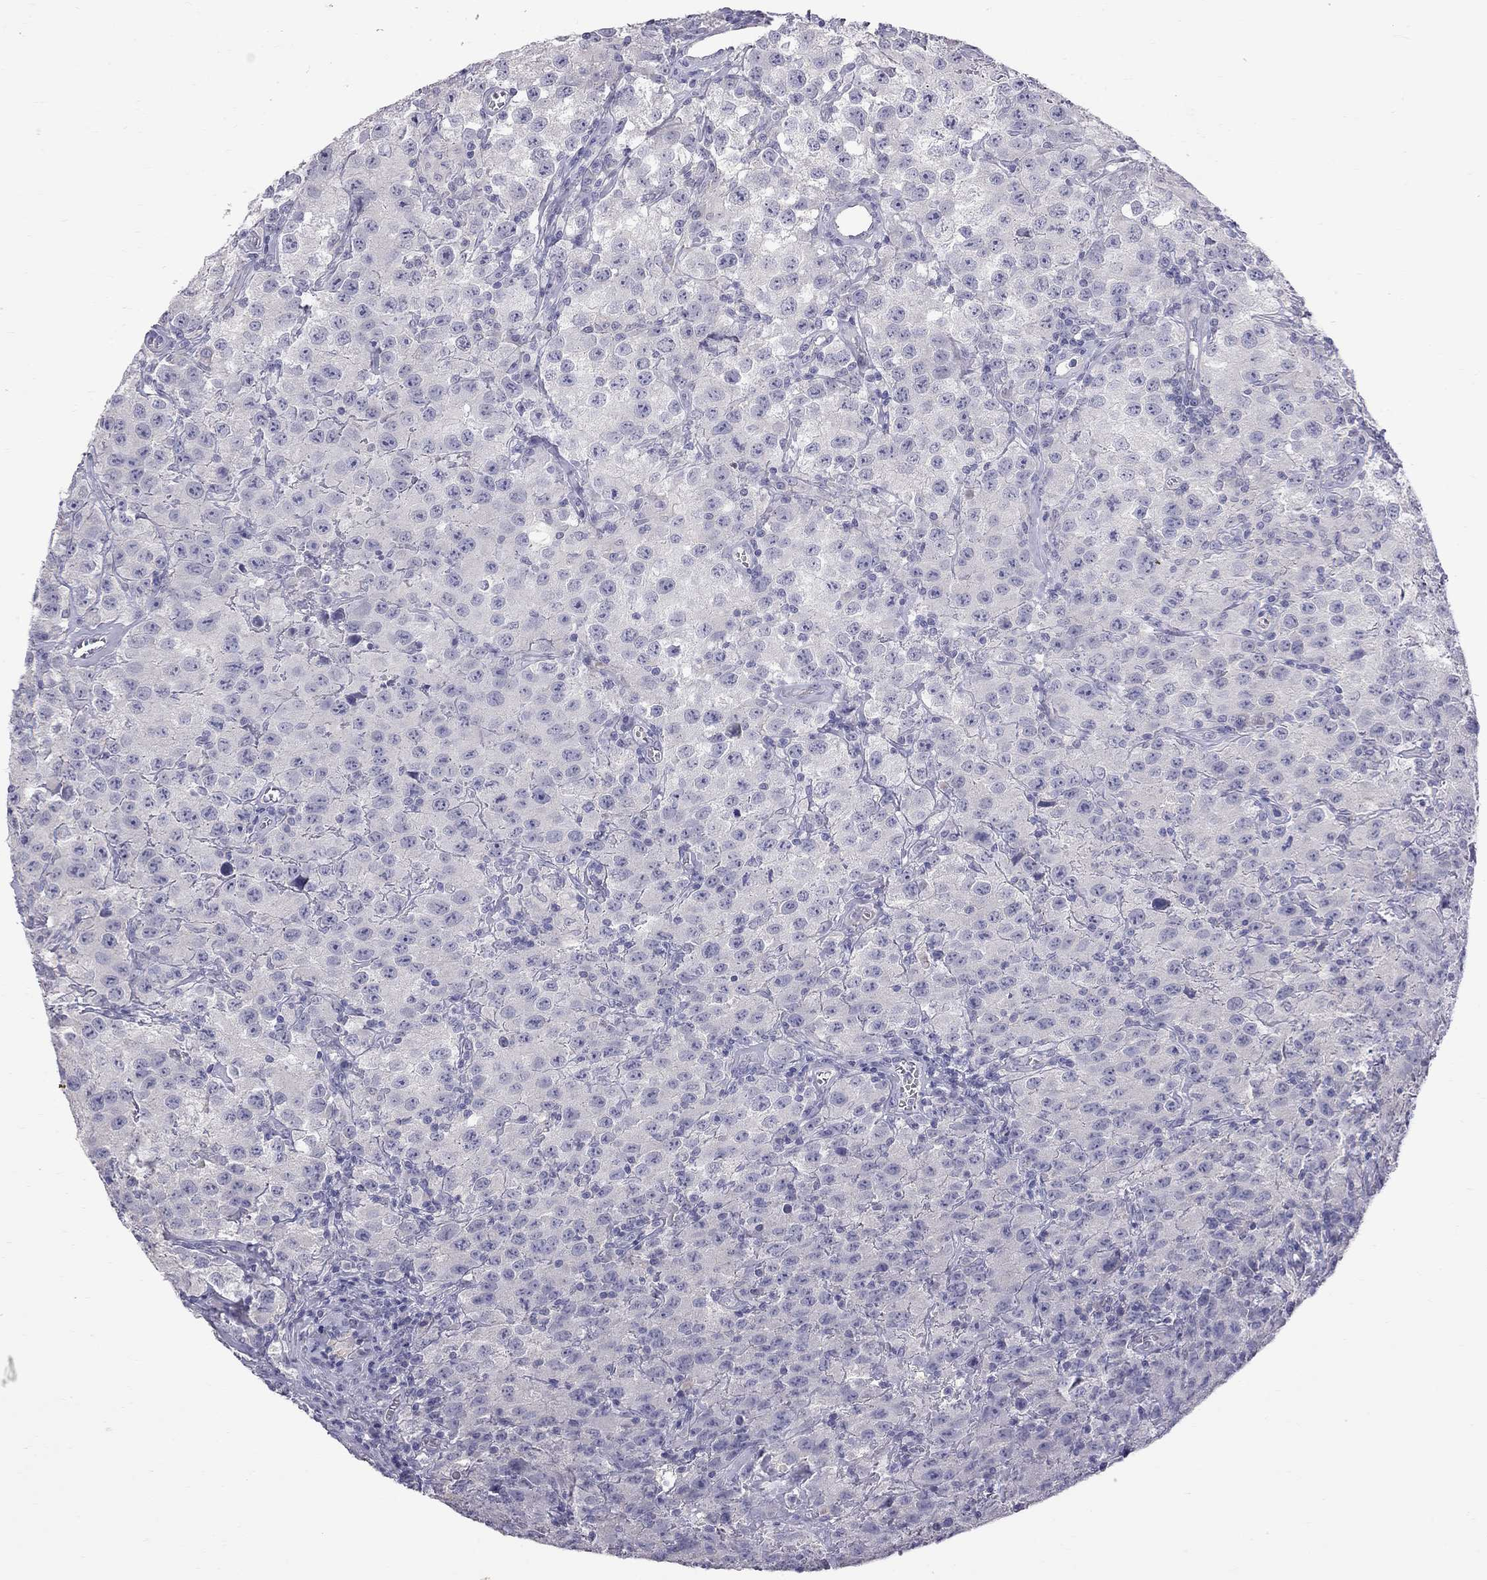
{"staining": {"intensity": "negative", "quantity": "none", "location": "none"}, "tissue": "testis cancer", "cell_type": "Tumor cells", "image_type": "cancer", "snomed": [{"axis": "morphology", "description": "Seminoma, NOS"}, {"axis": "topography", "description": "Testis"}], "caption": "Human testis seminoma stained for a protein using immunohistochemistry (IHC) exhibits no expression in tumor cells.", "gene": "CFAP91", "patient": {"sex": "male", "age": 52}}